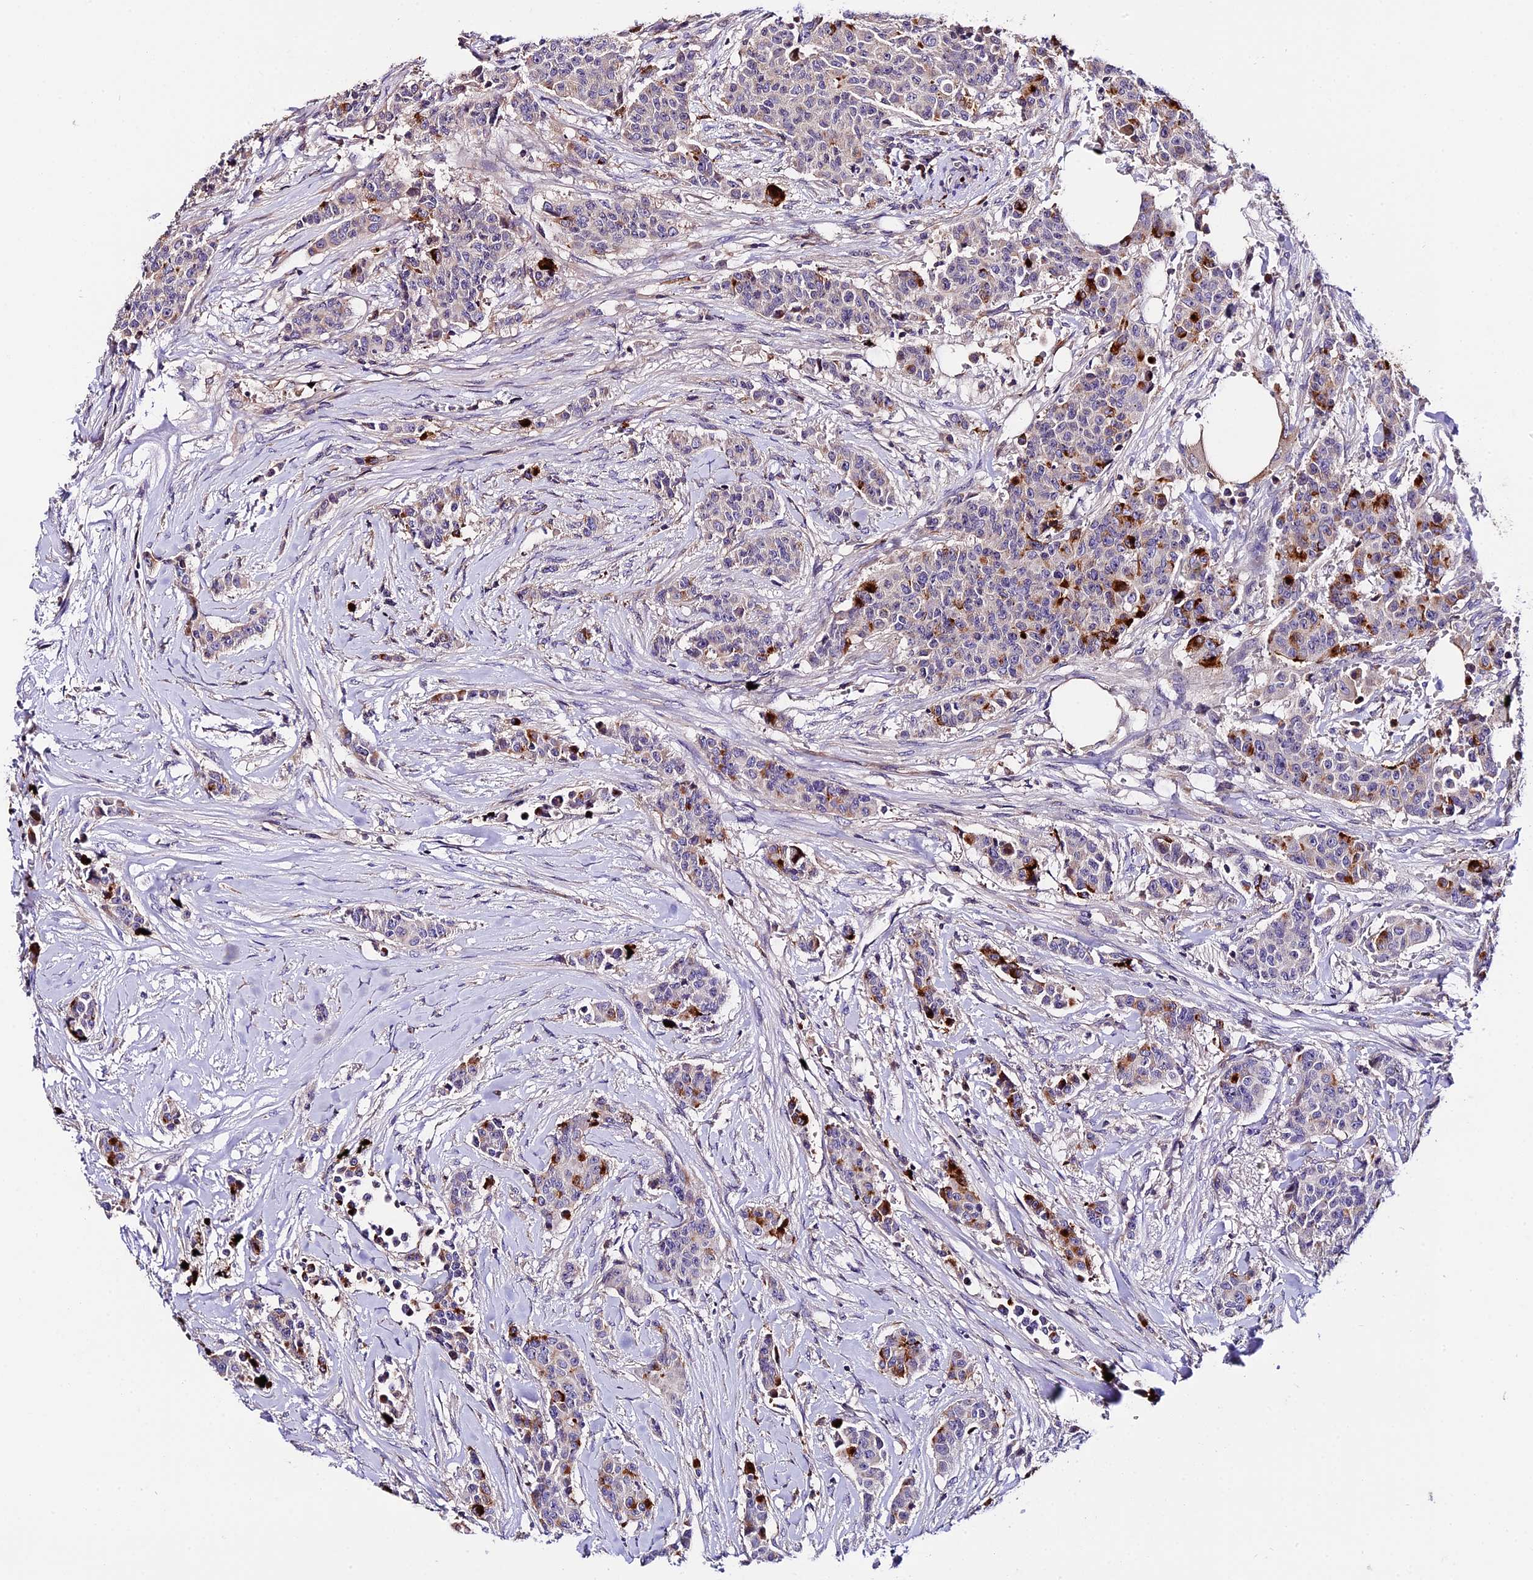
{"staining": {"intensity": "strong", "quantity": "<25%", "location": "cytoplasmic/membranous"}, "tissue": "breast cancer", "cell_type": "Tumor cells", "image_type": "cancer", "snomed": [{"axis": "morphology", "description": "Duct carcinoma"}, {"axis": "topography", "description": "Breast"}], "caption": "Brown immunohistochemical staining in human breast invasive ductal carcinoma demonstrates strong cytoplasmic/membranous positivity in about <25% of tumor cells. (IHC, brightfield microscopy, high magnification).", "gene": "MAP3K7CL", "patient": {"sex": "female", "age": 40}}